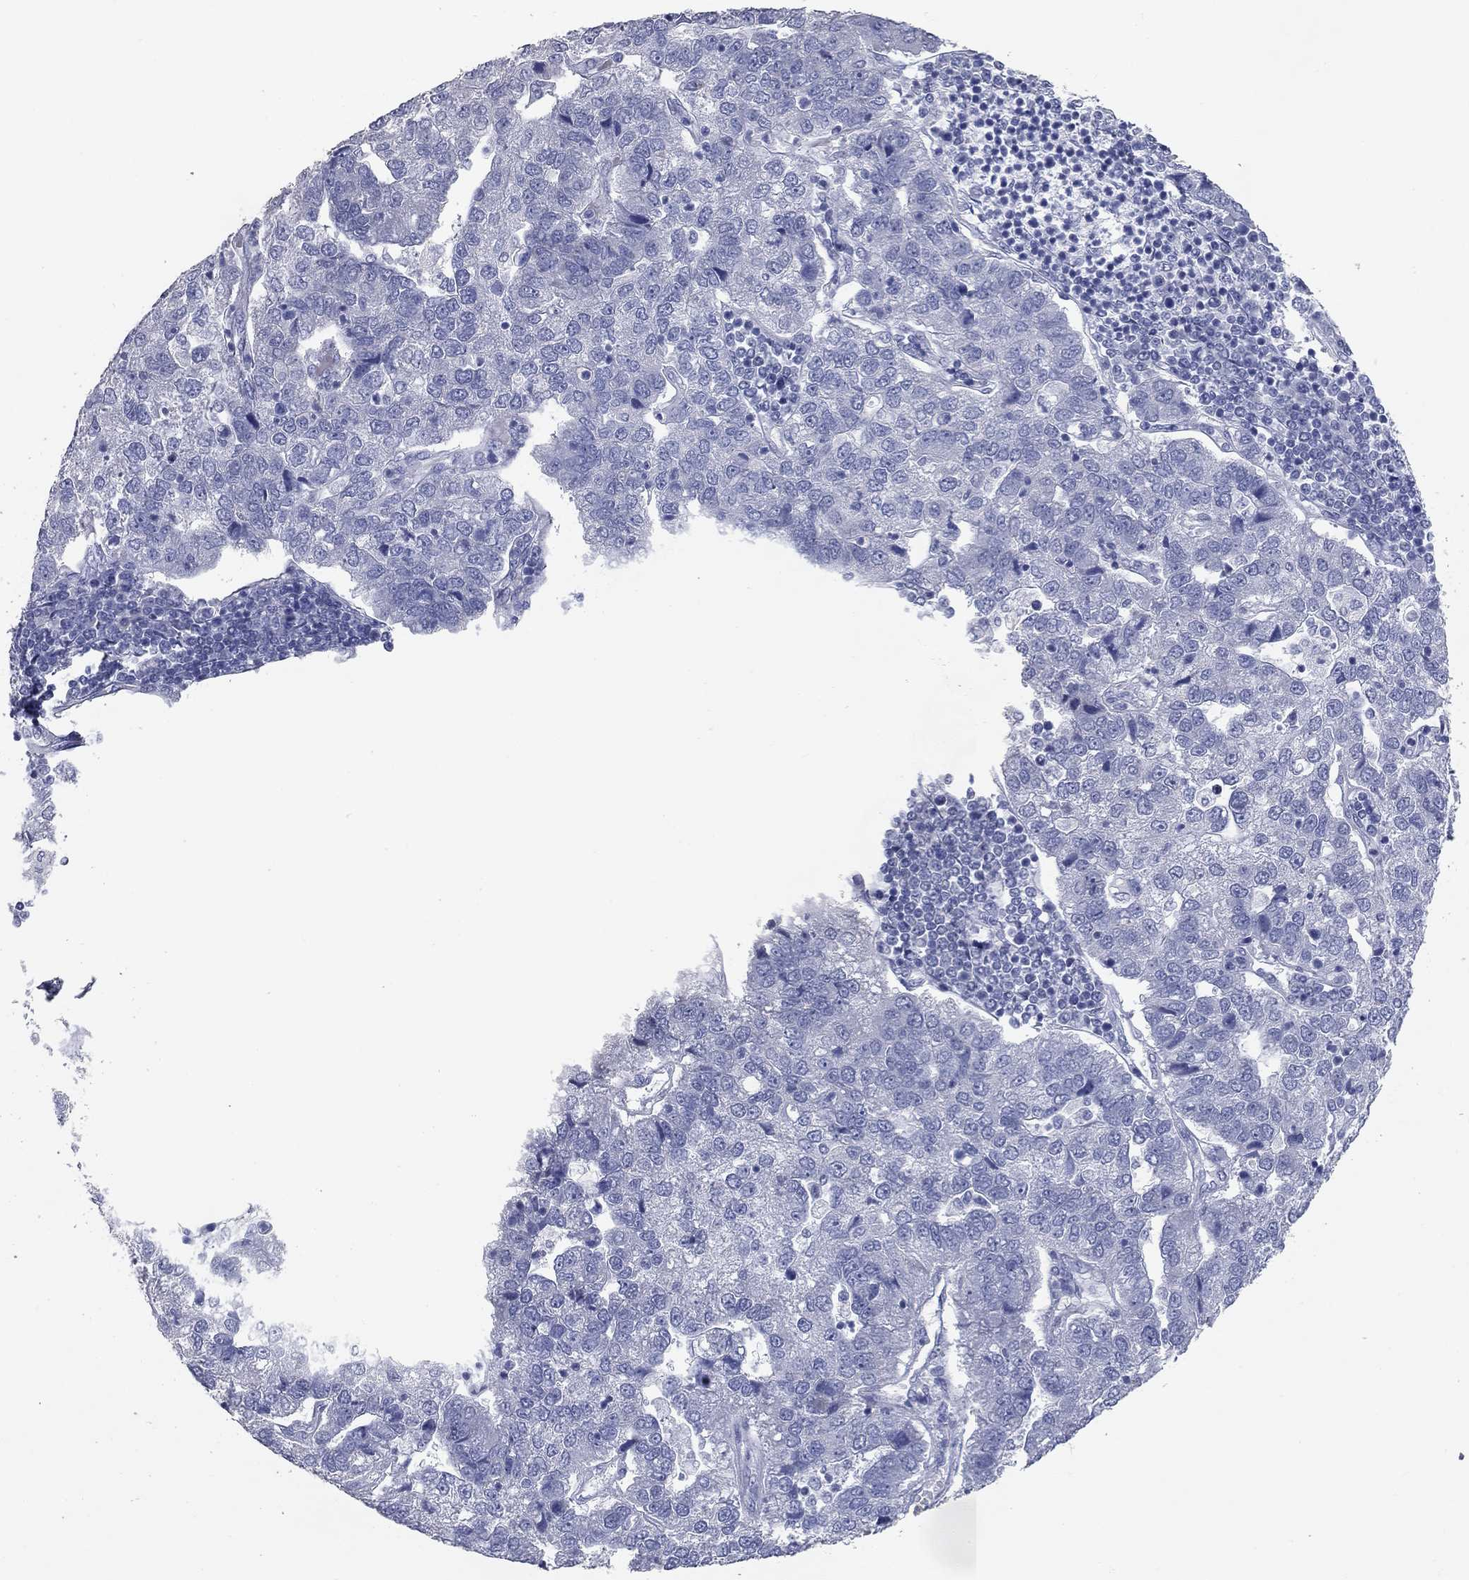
{"staining": {"intensity": "negative", "quantity": "none", "location": "none"}, "tissue": "pancreatic cancer", "cell_type": "Tumor cells", "image_type": "cancer", "snomed": [{"axis": "morphology", "description": "Adenocarcinoma, NOS"}, {"axis": "topography", "description": "Pancreas"}], "caption": "Image shows no significant protein staining in tumor cells of pancreatic cancer.", "gene": "TAC1", "patient": {"sex": "female", "age": 61}}